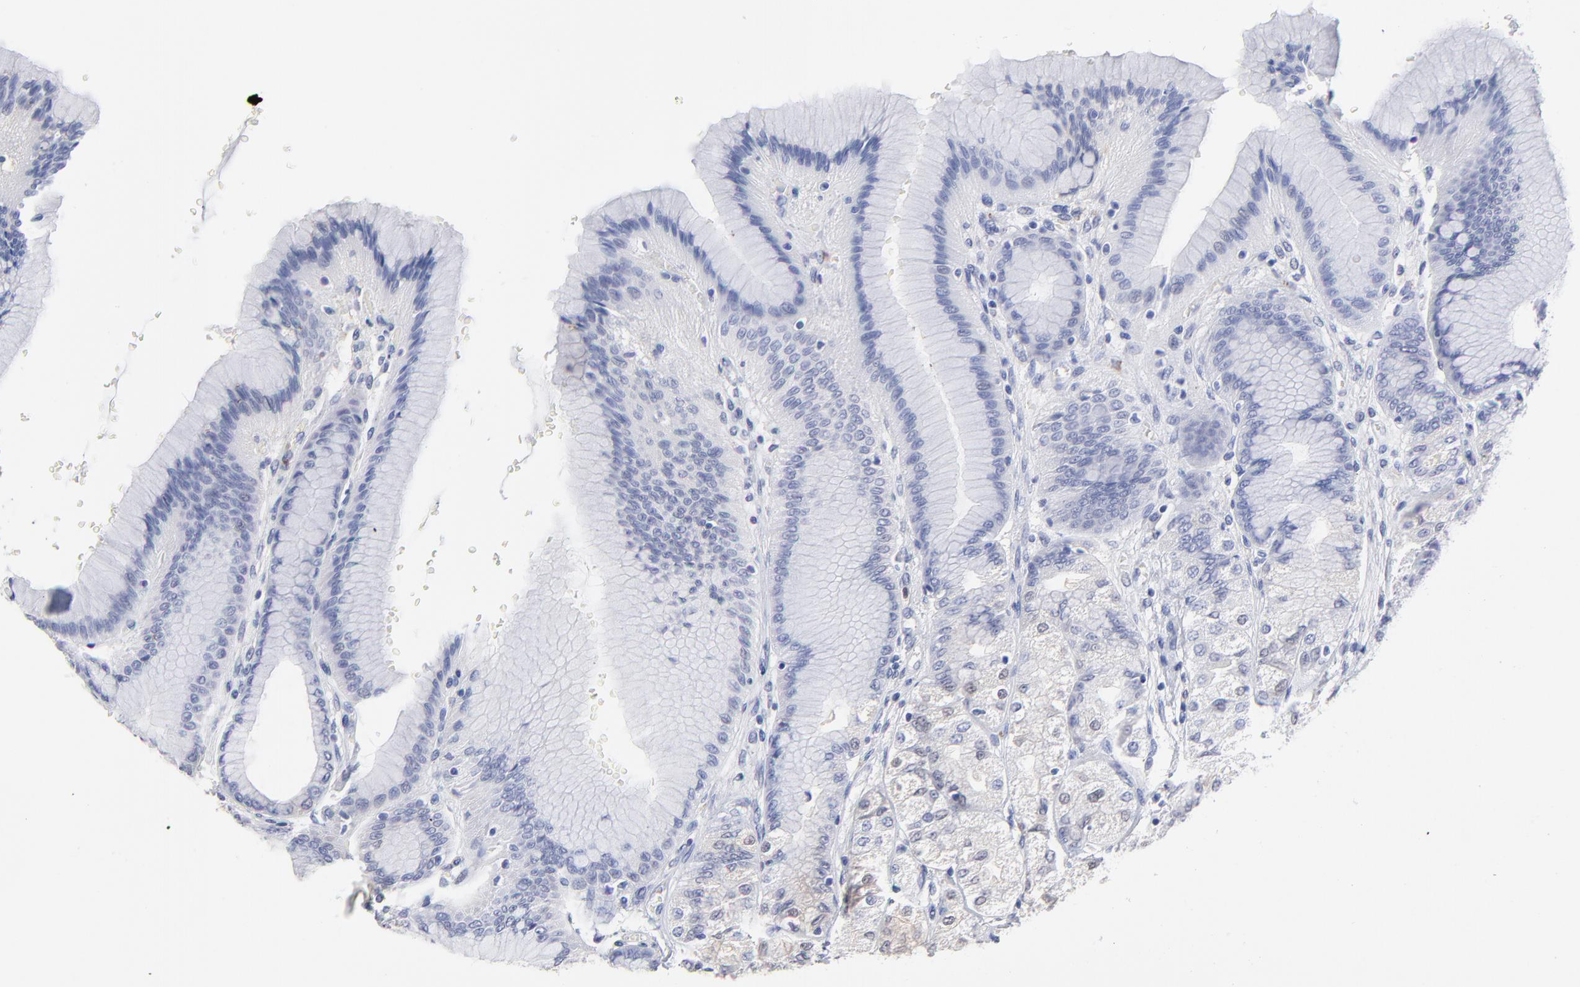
{"staining": {"intensity": "moderate", "quantity": "<25%", "location": "cytoplasmic/membranous,nuclear"}, "tissue": "stomach", "cell_type": "Glandular cells", "image_type": "normal", "snomed": [{"axis": "morphology", "description": "Normal tissue, NOS"}, {"axis": "morphology", "description": "Adenocarcinoma, NOS"}, {"axis": "topography", "description": "Stomach"}, {"axis": "topography", "description": "Stomach, lower"}], "caption": "Brown immunohistochemical staining in benign stomach demonstrates moderate cytoplasmic/membranous,nuclear positivity in about <25% of glandular cells.", "gene": "SMARCA1", "patient": {"sex": "female", "age": 65}}